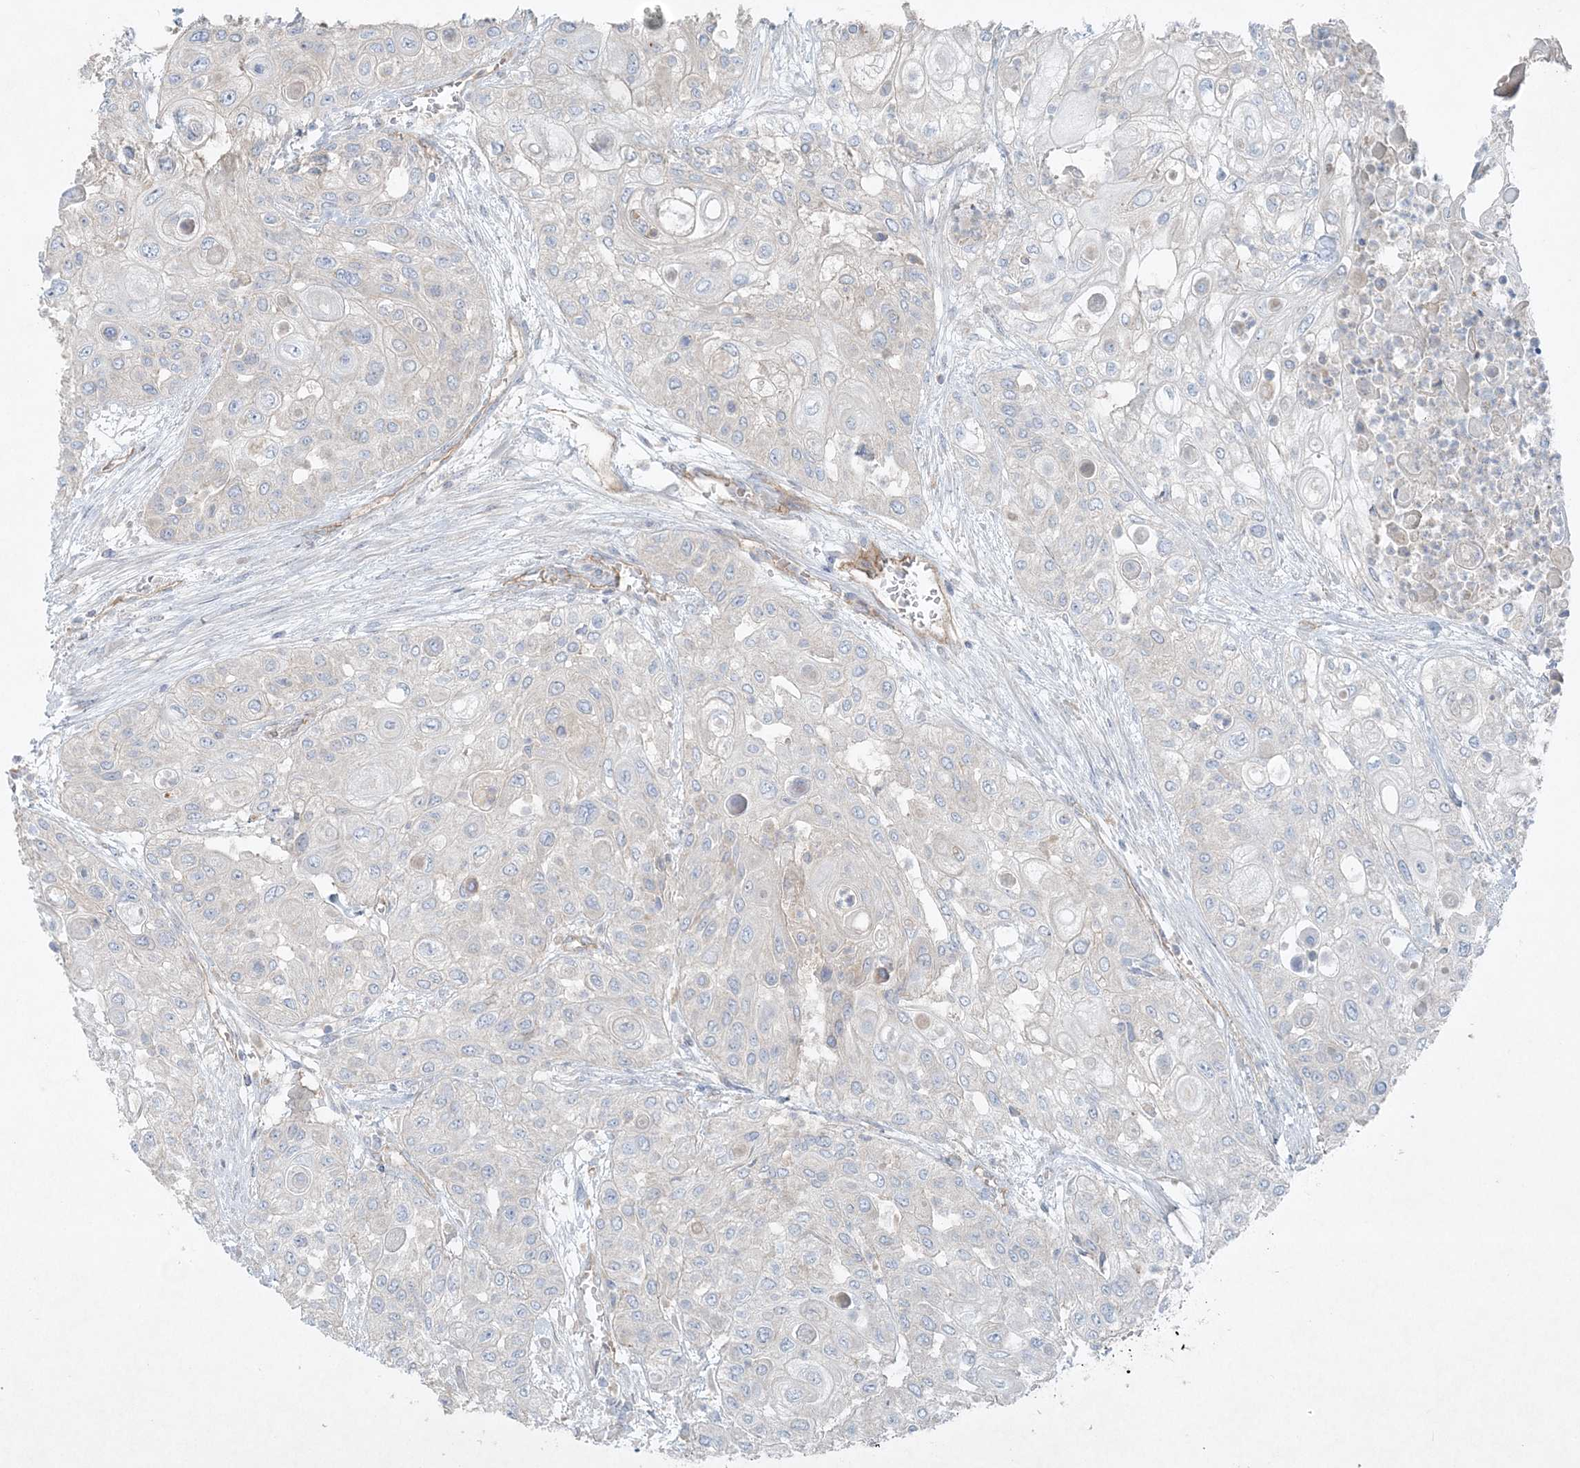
{"staining": {"intensity": "negative", "quantity": "none", "location": "none"}, "tissue": "urothelial cancer", "cell_type": "Tumor cells", "image_type": "cancer", "snomed": [{"axis": "morphology", "description": "Urothelial carcinoma, High grade"}, {"axis": "topography", "description": "Urinary bladder"}], "caption": "An IHC histopathology image of urothelial cancer is shown. There is no staining in tumor cells of urothelial cancer.", "gene": "ATP11A", "patient": {"sex": "female", "age": 79}}